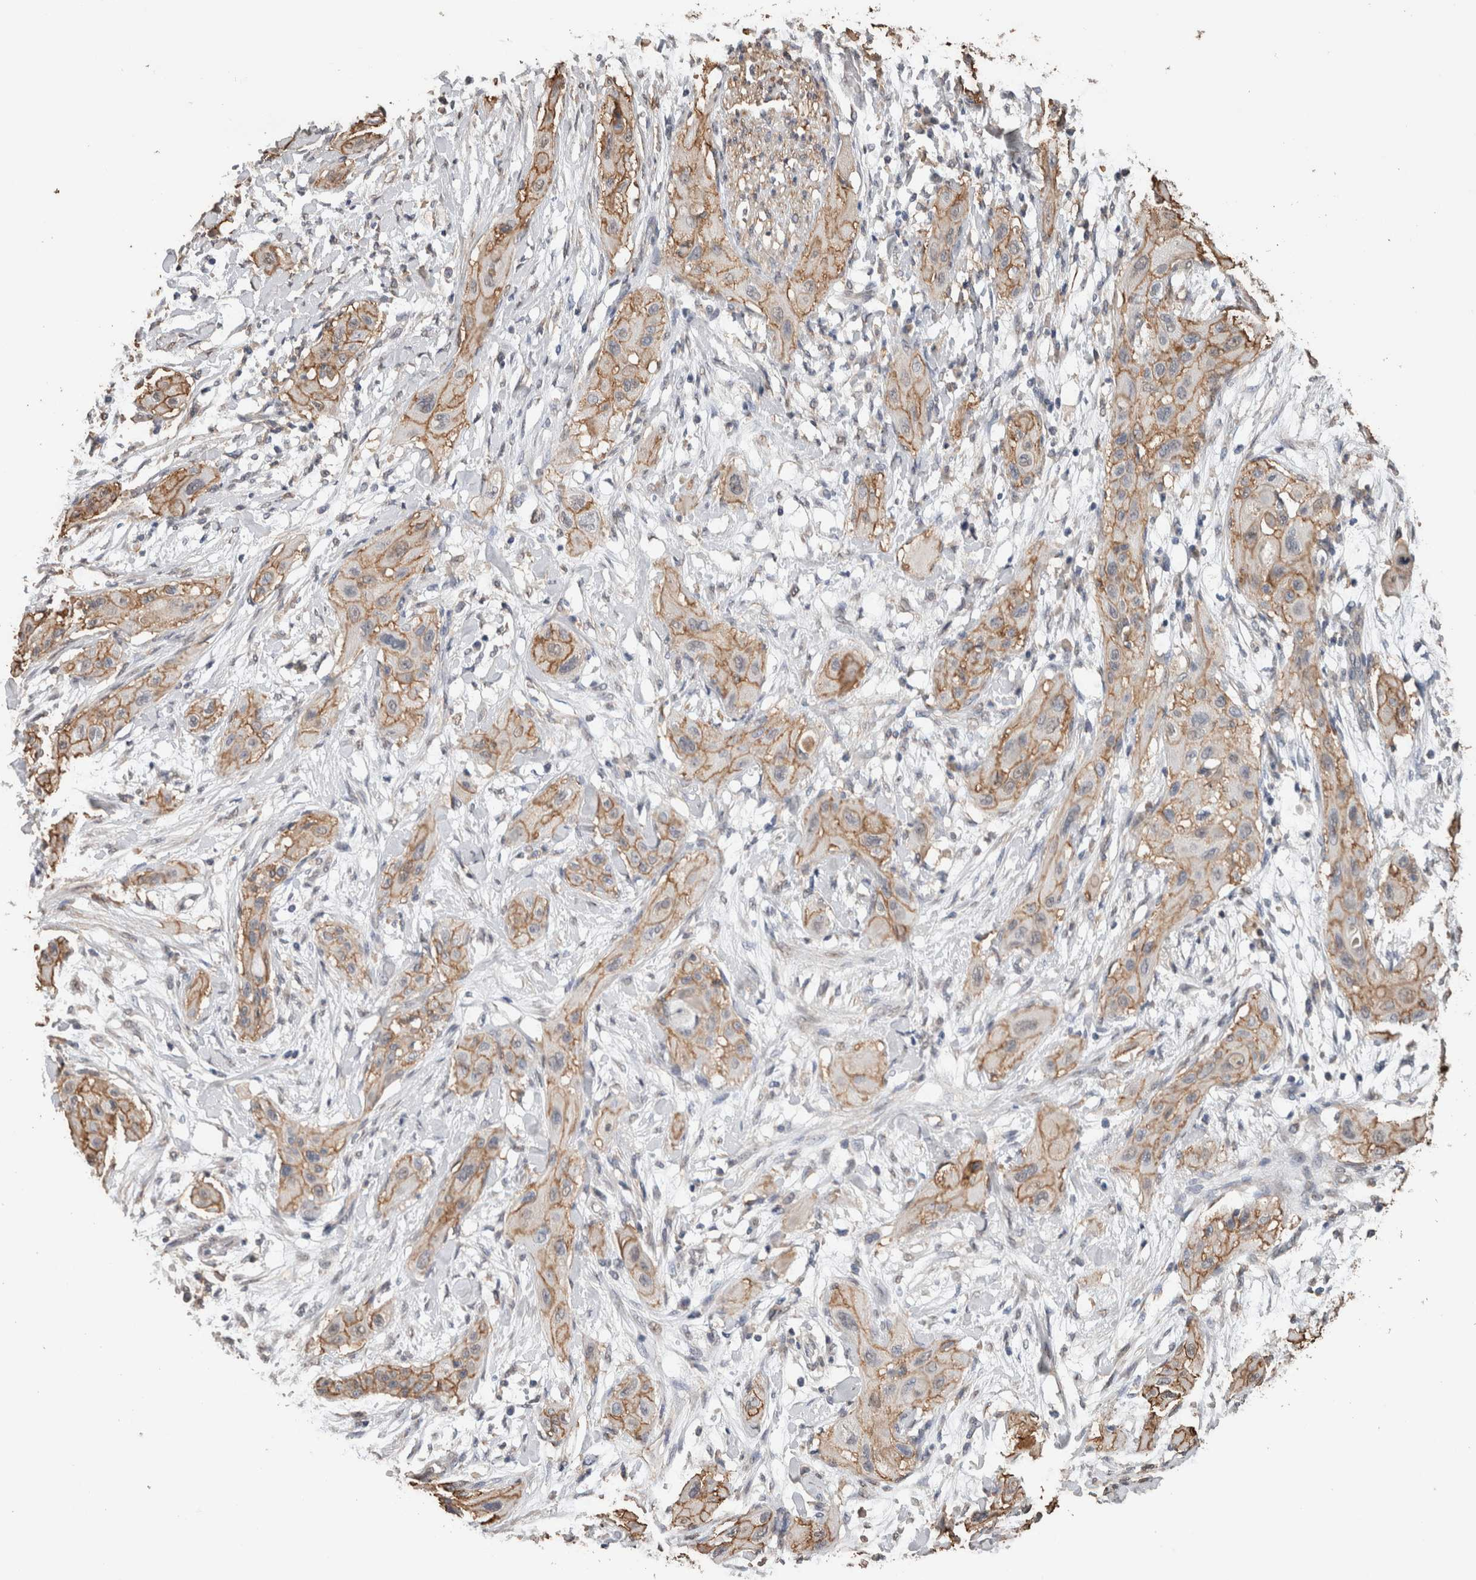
{"staining": {"intensity": "weak", "quantity": ">75%", "location": "cytoplasmic/membranous"}, "tissue": "lung cancer", "cell_type": "Tumor cells", "image_type": "cancer", "snomed": [{"axis": "morphology", "description": "Squamous cell carcinoma, NOS"}, {"axis": "topography", "description": "Lung"}], "caption": "Immunohistochemical staining of human lung cancer shows weak cytoplasmic/membranous protein staining in approximately >75% of tumor cells. The protein of interest is stained brown, and the nuclei are stained in blue (DAB (3,3'-diaminobenzidine) IHC with brightfield microscopy, high magnification).", "gene": "S100A10", "patient": {"sex": "female", "age": 47}}